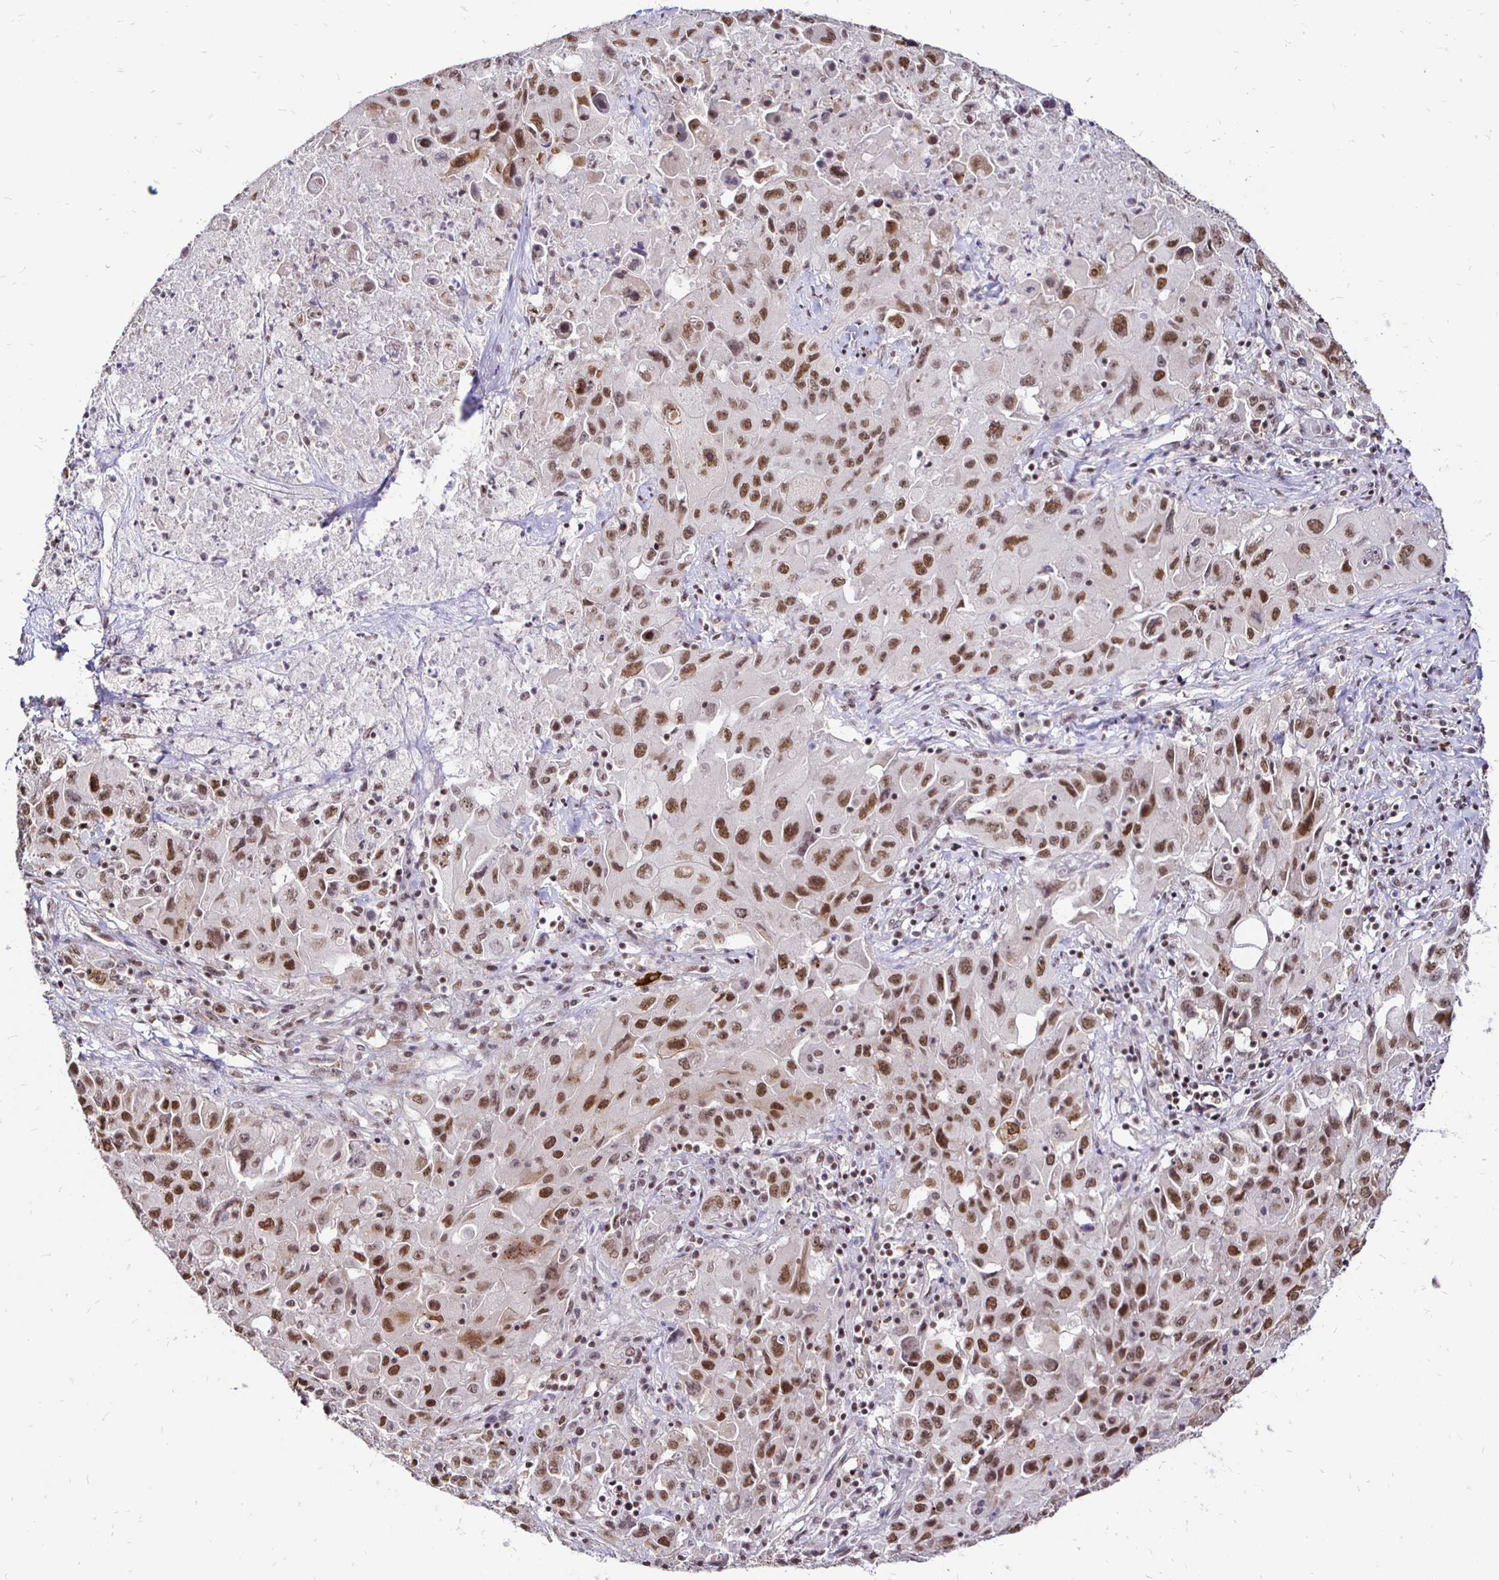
{"staining": {"intensity": "moderate", "quantity": ">75%", "location": "nuclear"}, "tissue": "lung cancer", "cell_type": "Tumor cells", "image_type": "cancer", "snomed": [{"axis": "morphology", "description": "Squamous cell carcinoma, NOS"}, {"axis": "topography", "description": "Lung"}], "caption": "Immunohistochemistry photomicrograph of neoplastic tissue: human squamous cell carcinoma (lung) stained using IHC shows medium levels of moderate protein expression localized specifically in the nuclear of tumor cells, appearing as a nuclear brown color.", "gene": "SIN3A", "patient": {"sex": "male", "age": 63}}